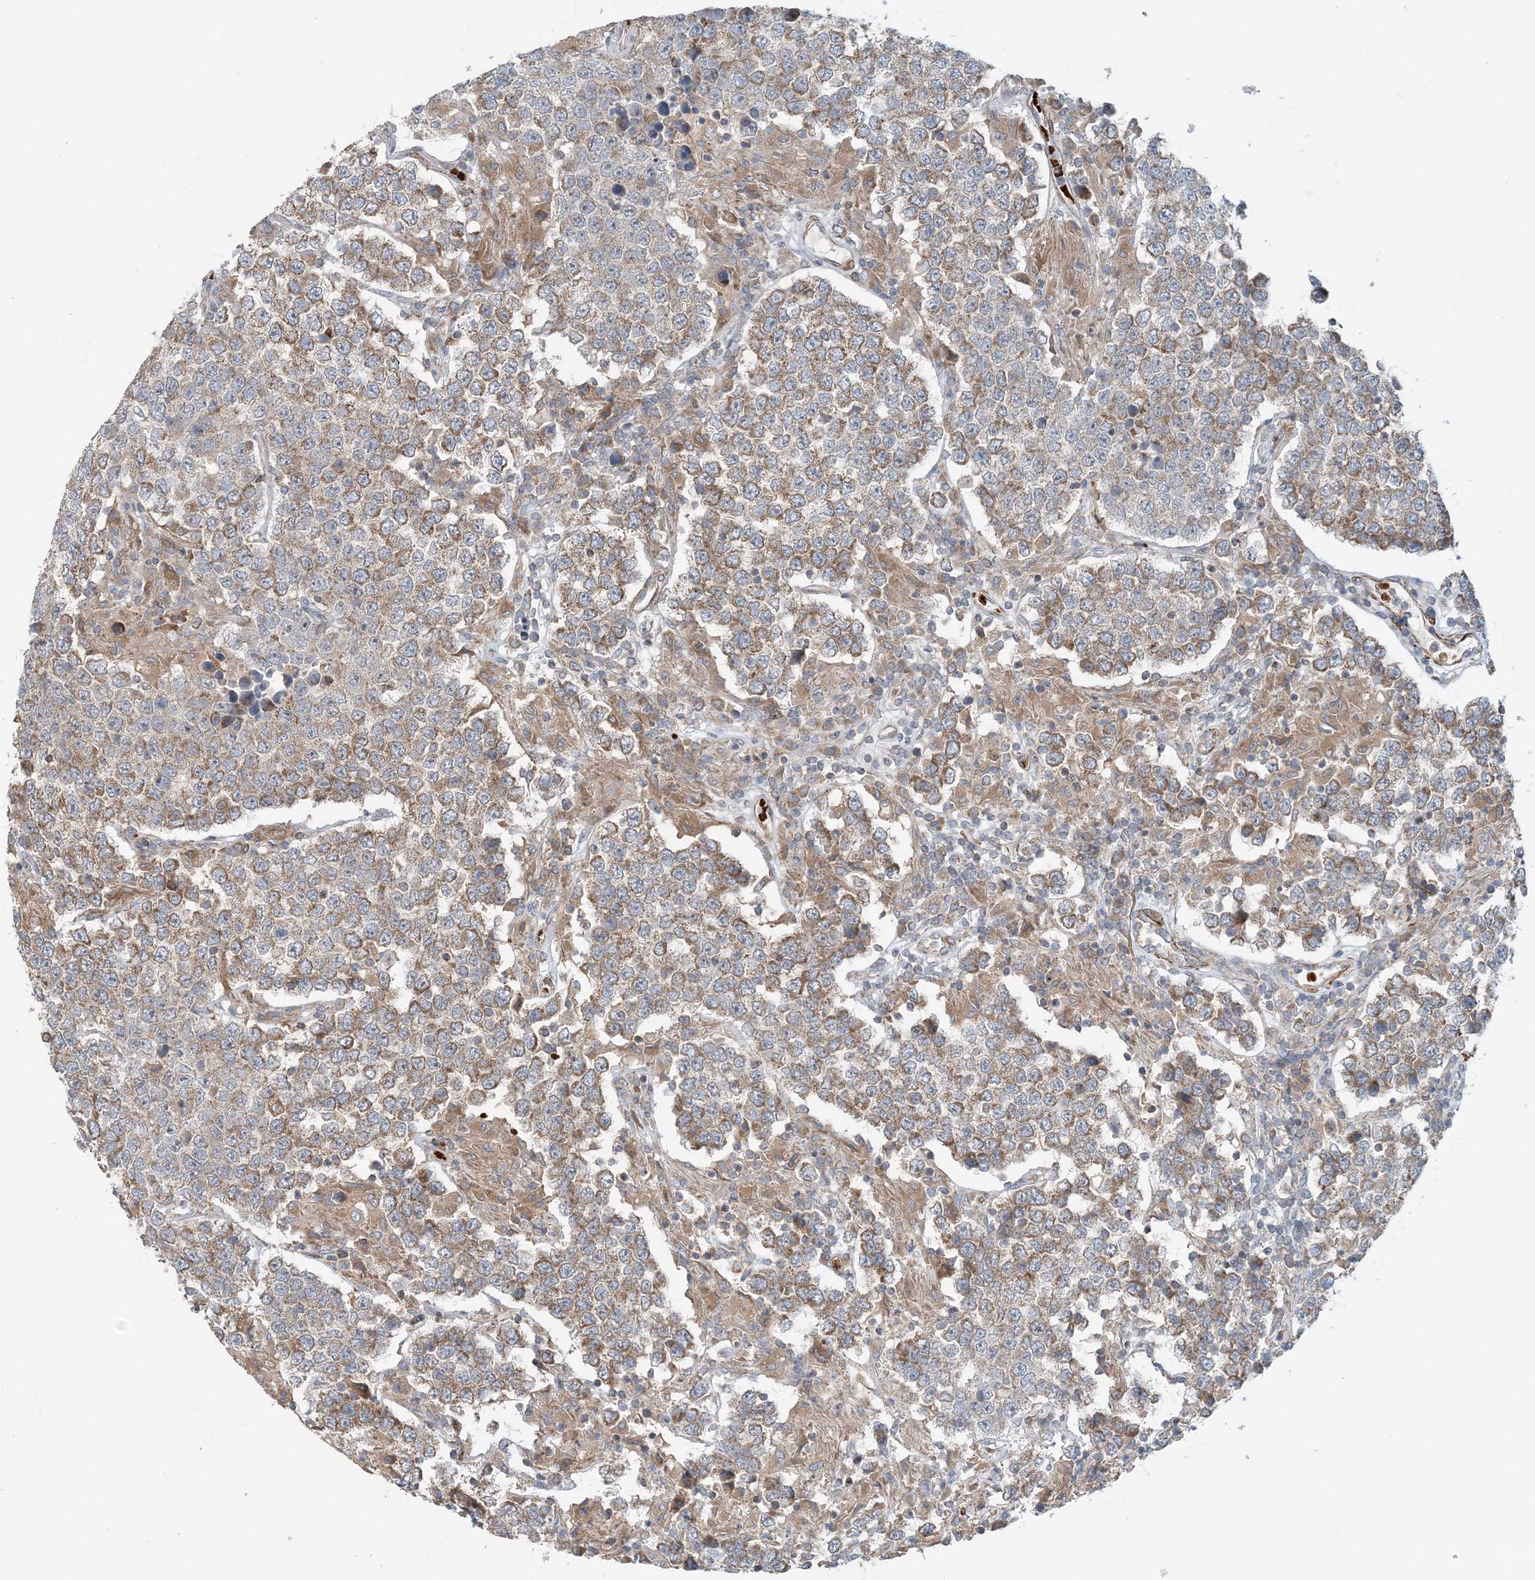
{"staining": {"intensity": "moderate", "quantity": ">75%", "location": "cytoplasmic/membranous"}, "tissue": "testis cancer", "cell_type": "Tumor cells", "image_type": "cancer", "snomed": [{"axis": "morphology", "description": "Normal tissue, NOS"}, {"axis": "morphology", "description": "Urothelial carcinoma, High grade"}, {"axis": "morphology", "description": "Seminoma, NOS"}, {"axis": "morphology", "description": "Carcinoma, Embryonal, NOS"}, {"axis": "topography", "description": "Urinary bladder"}, {"axis": "topography", "description": "Testis"}], "caption": "Testis cancer was stained to show a protein in brown. There is medium levels of moderate cytoplasmic/membranous staining in about >75% of tumor cells.", "gene": "TTI1", "patient": {"sex": "male", "age": 41}}